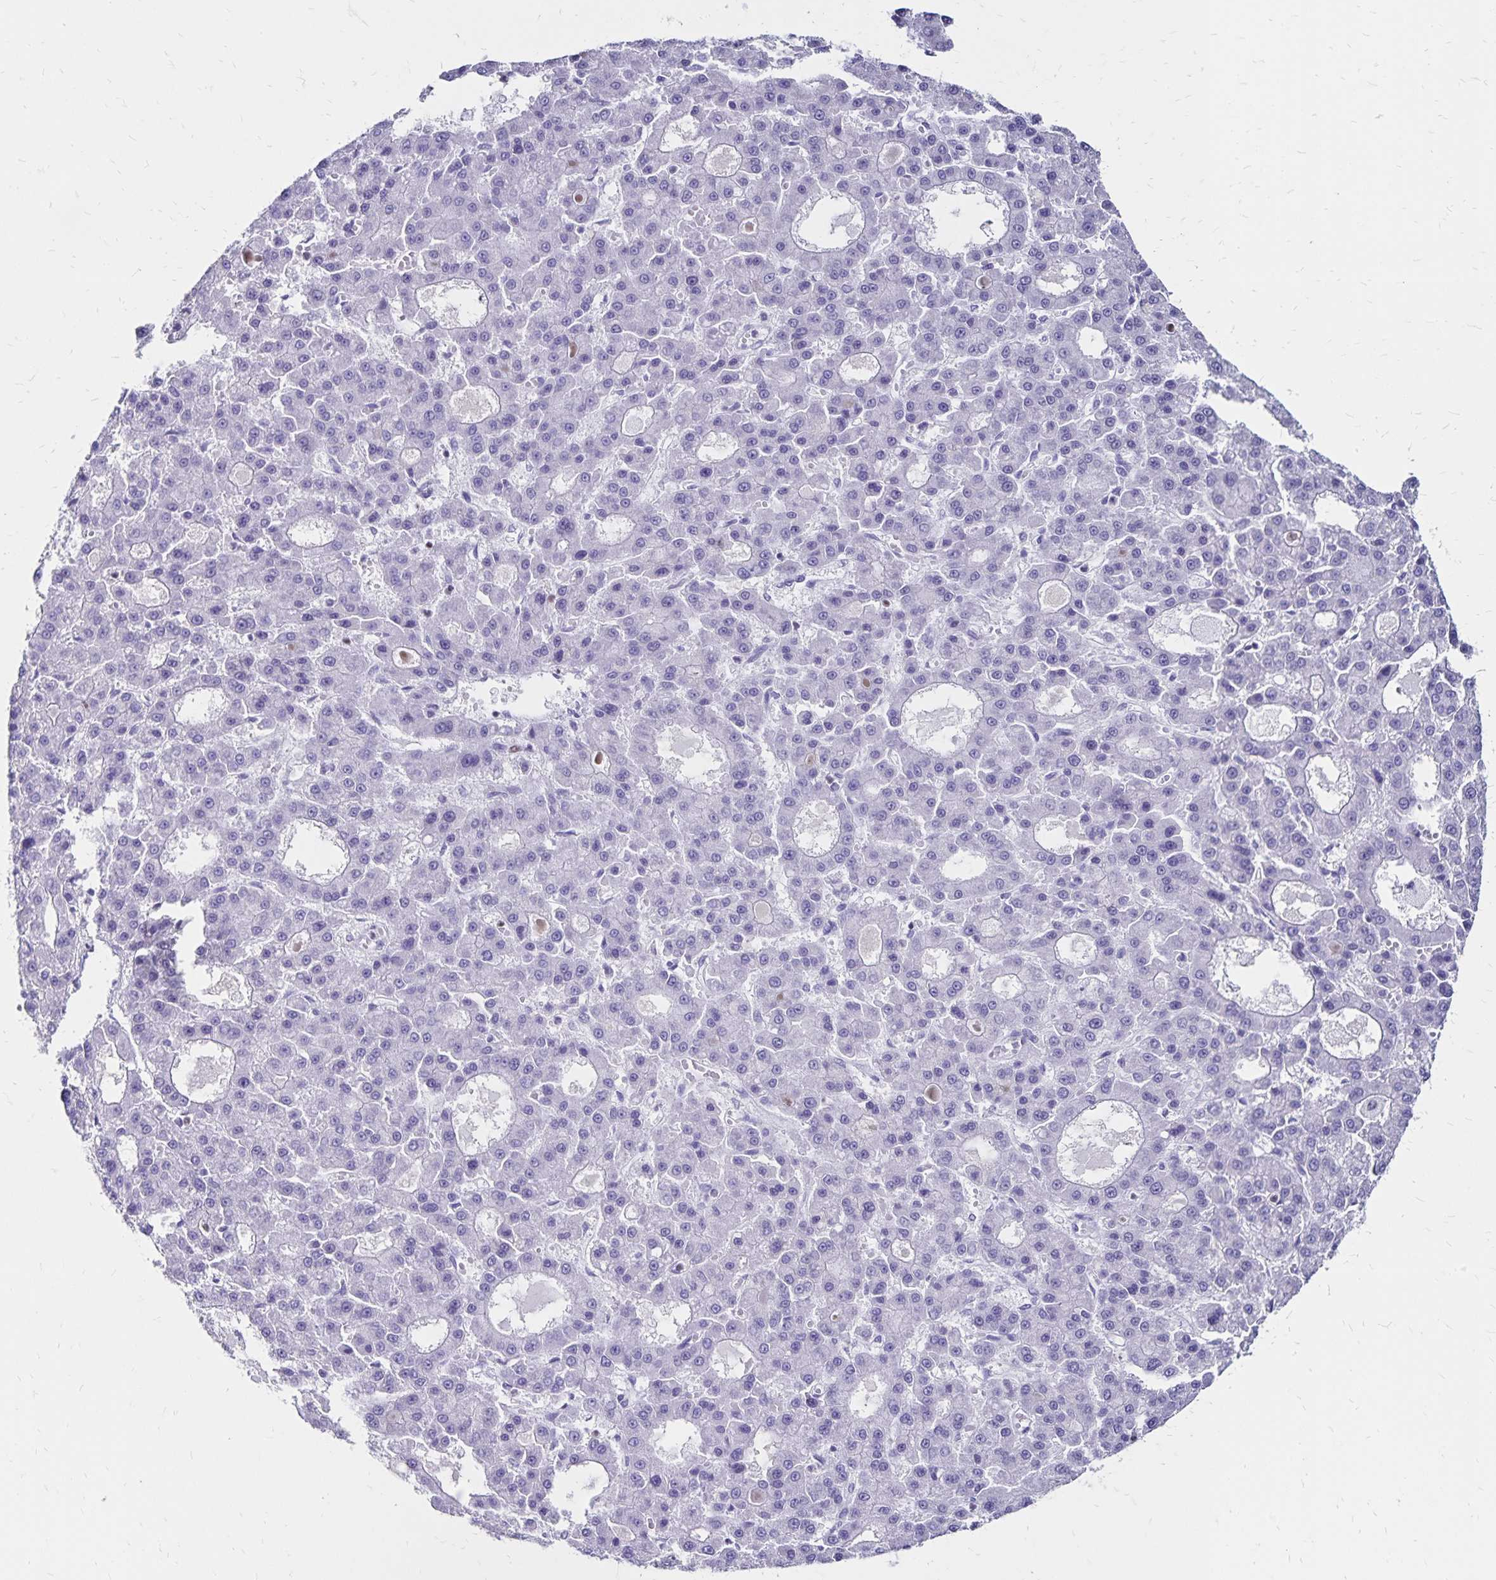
{"staining": {"intensity": "negative", "quantity": "none", "location": "none"}, "tissue": "liver cancer", "cell_type": "Tumor cells", "image_type": "cancer", "snomed": [{"axis": "morphology", "description": "Carcinoma, Hepatocellular, NOS"}, {"axis": "topography", "description": "Liver"}], "caption": "High magnification brightfield microscopy of hepatocellular carcinoma (liver) stained with DAB (brown) and counterstained with hematoxylin (blue): tumor cells show no significant staining.", "gene": "IKZF1", "patient": {"sex": "male", "age": 70}}